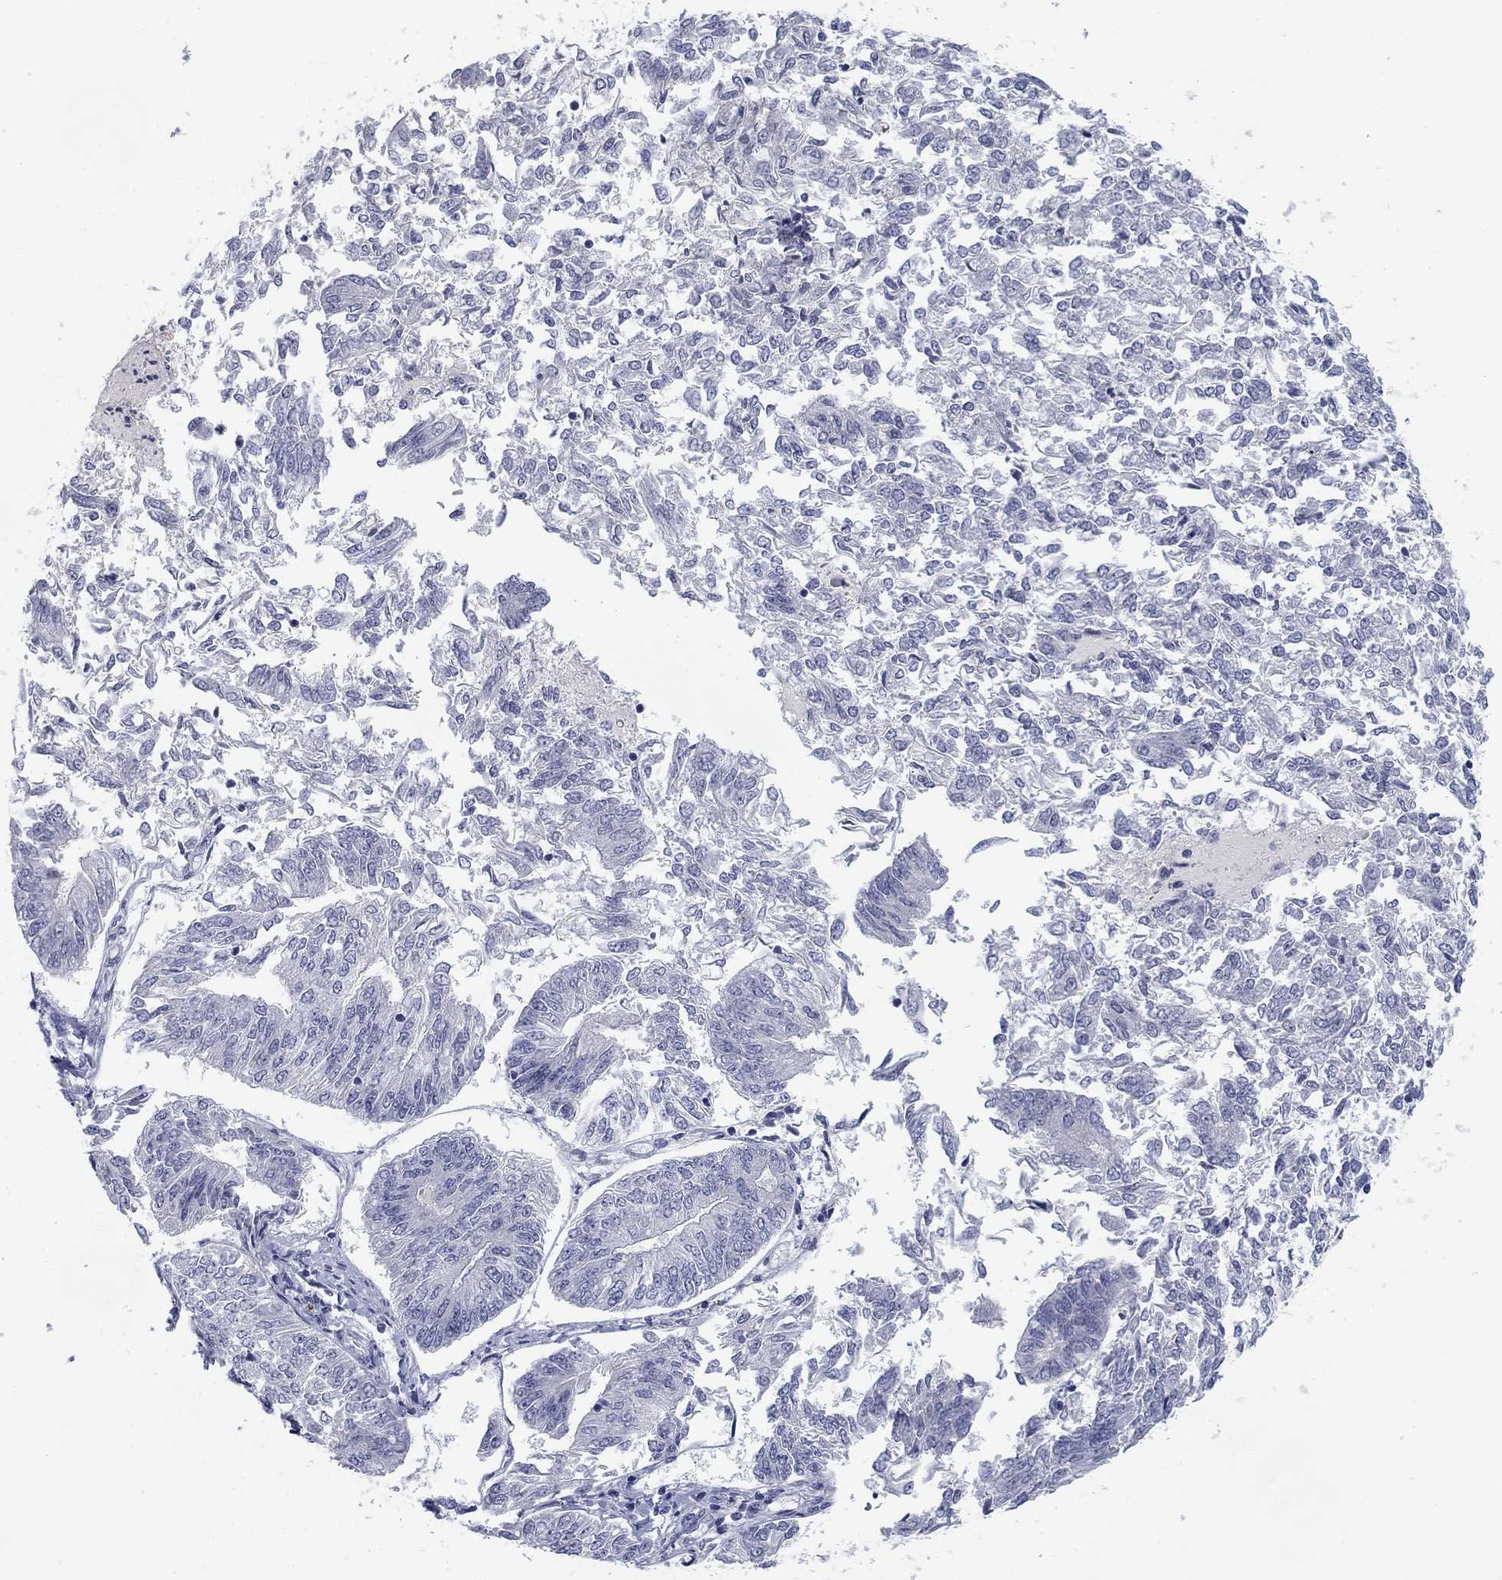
{"staining": {"intensity": "negative", "quantity": "none", "location": "none"}, "tissue": "endometrial cancer", "cell_type": "Tumor cells", "image_type": "cancer", "snomed": [{"axis": "morphology", "description": "Adenocarcinoma, NOS"}, {"axis": "topography", "description": "Endometrium"}], "caption": "Endometrial cancer (adenocarcinoma) was stained to show a protein in brown. There is no significant expression in tumor cells. The staining is performed using DAB (3,3'-diaminobenzidine) brown chromogen with nuclei counter-stained in using hematoxylin.", "gene": "CALB1", "patient": {"sex": "female", "age": 58}}